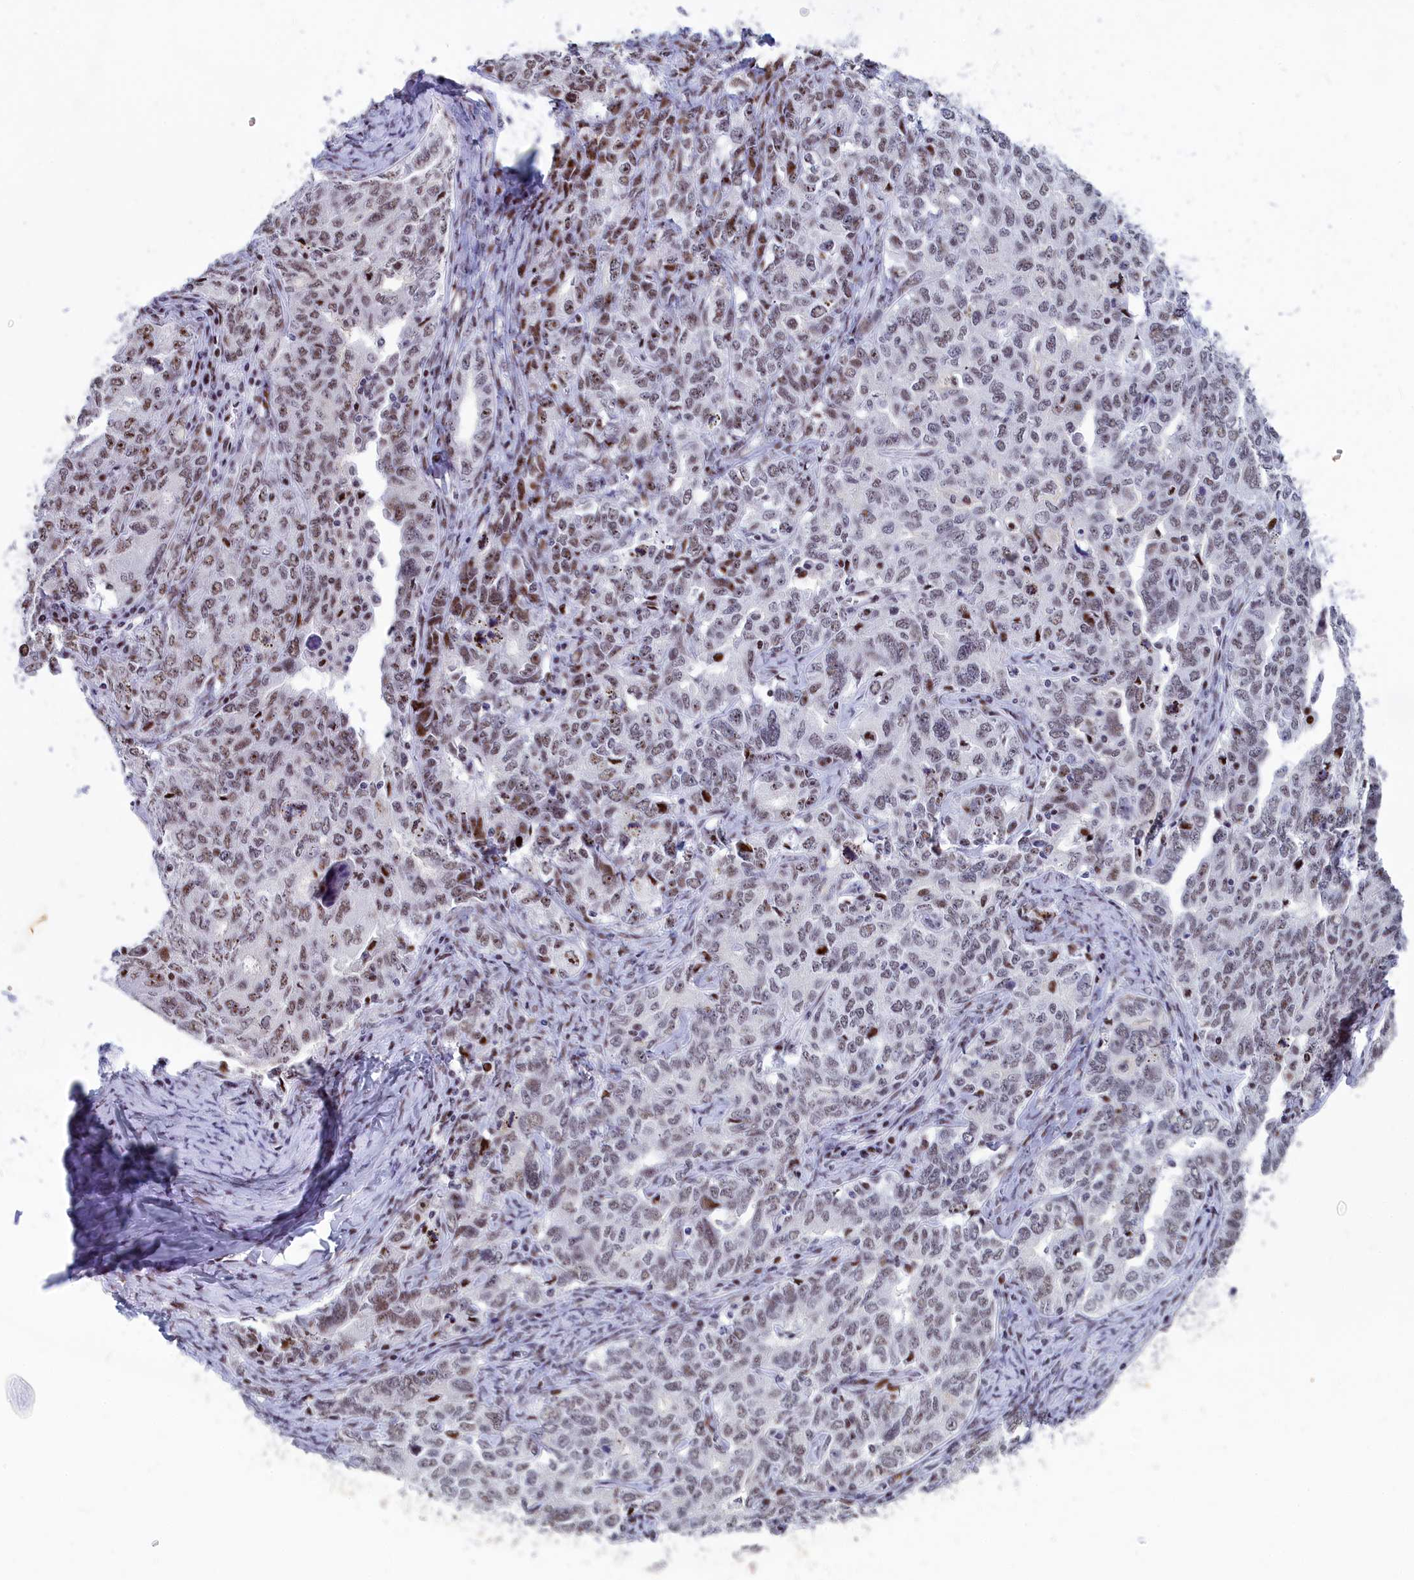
{"staining": {"intensity": "weak", "quantity": "25%-75%", "location": "nuclear"}, "tissue": "ovarian cancer", "cell_type": "Tumor cells", "image_type": "cancer", "snomed": [{"axis": "morphology", "description": "Carcinoma, endometroid"}, {"axis": "topography", "description": "Ovary"}], "caption": "Protein expression analysis of human endometroid carcinoma (ovarian) reveals weak nuclear staining in about 25%-75% of tumor cells. (DAB IHC with brightfield microscopy, high magnification).", "gene": "NSA2", "patient": {"sex": "female", "age": 62}}